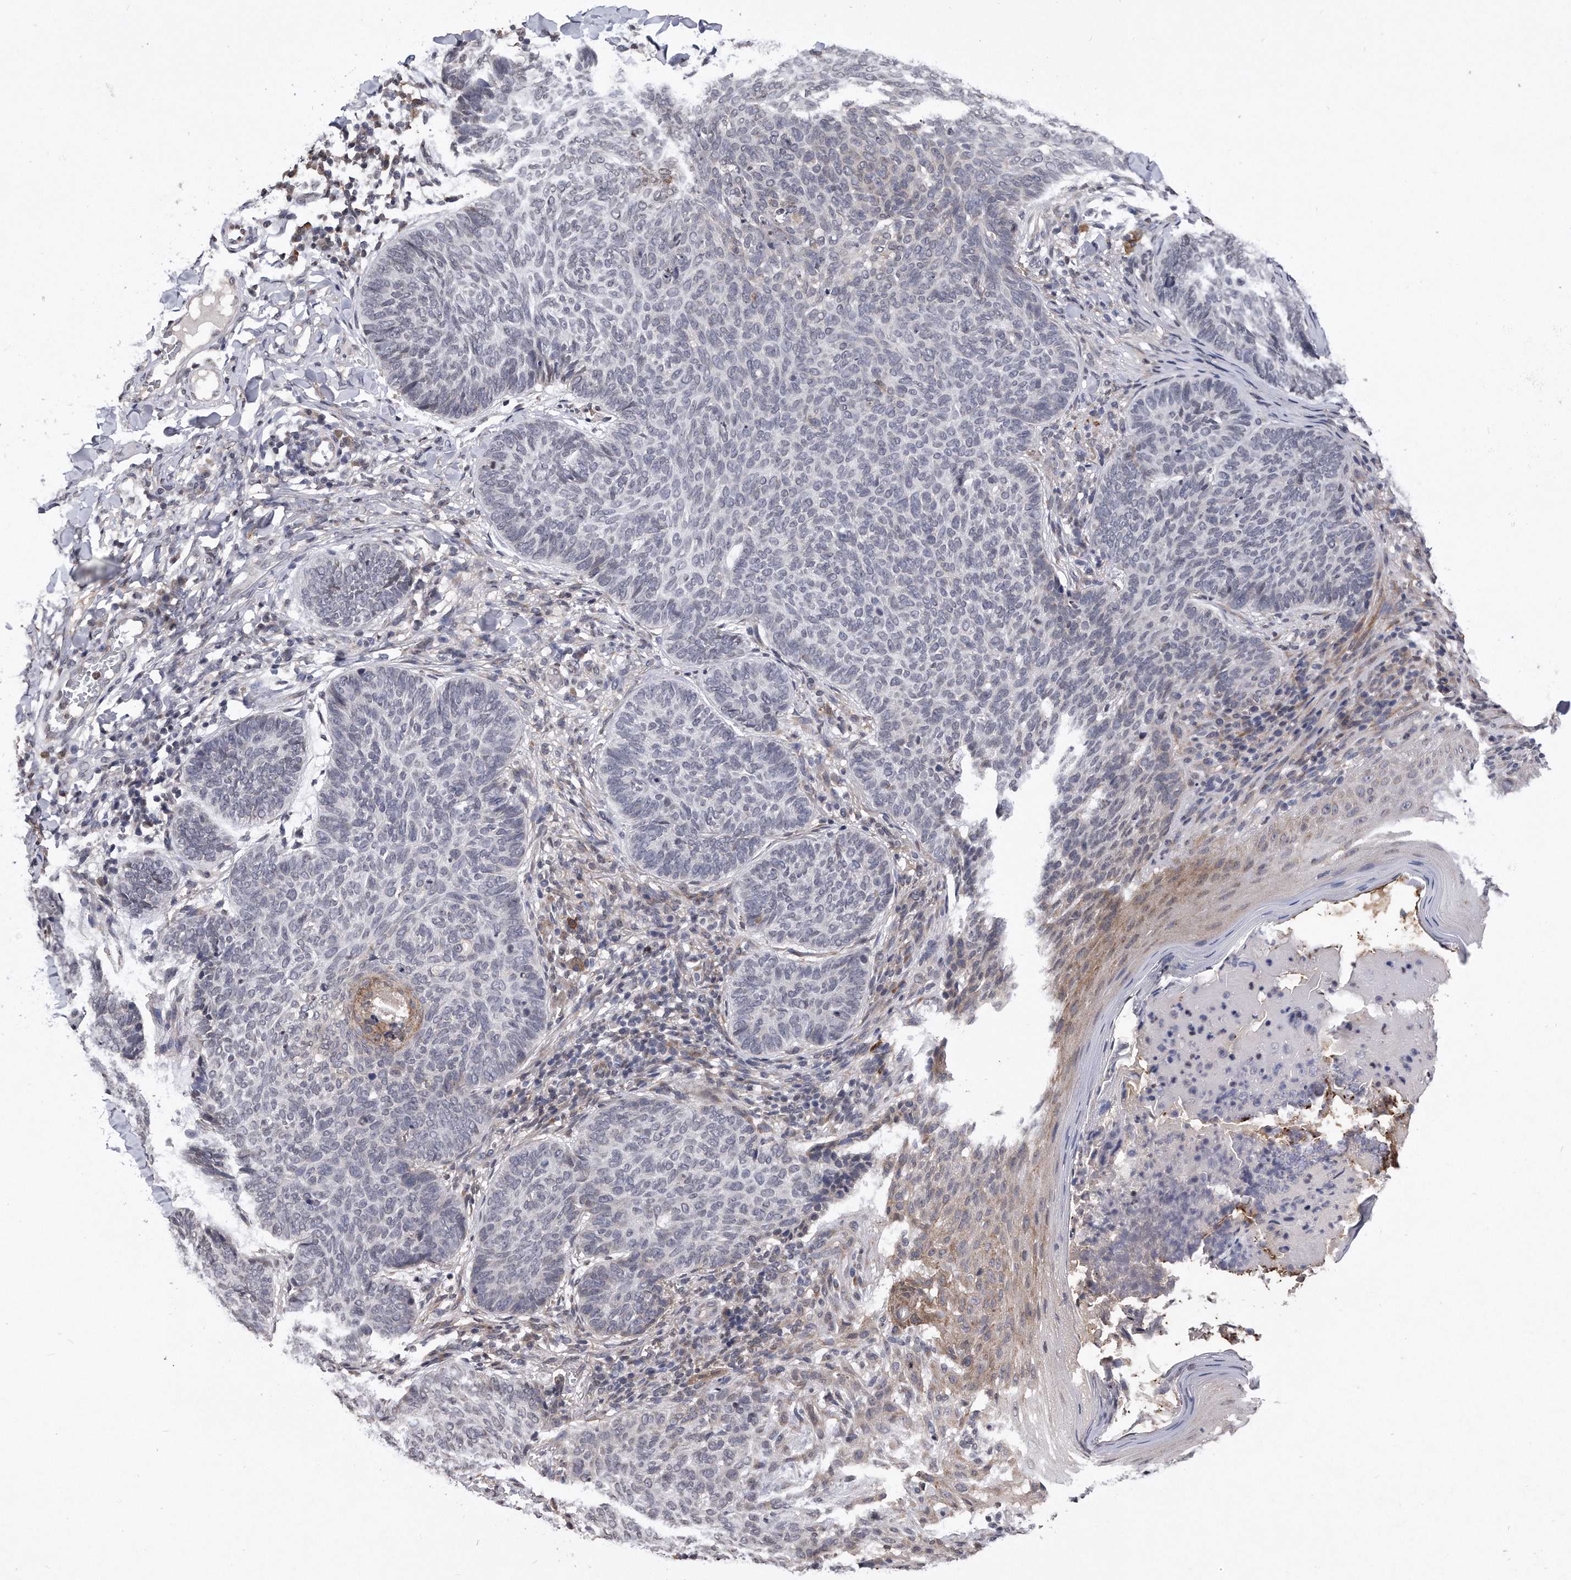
{"staining": {"intensity": "negative", "quantity": "none", "location": "none"}, "tissue": "skin cancer", "cell_type": "Tumor cells", "image_type": "cancer", "snomed": [{"axis": "morphology", "description": "Normal tissue, NOS"}, {"axis": "morphology", "description": "Basal cell carcinoma"}, {"axis": "topography", "description": "Skin"}], "caption": "A high-resolution histopathology image shows immunohistochemistry staining of skin cancer (basal cell carcinoma), which displays no significant positivity in tumor cells.", "gene": "DAB1", "patient": {"sex": "male", "age": 50}}